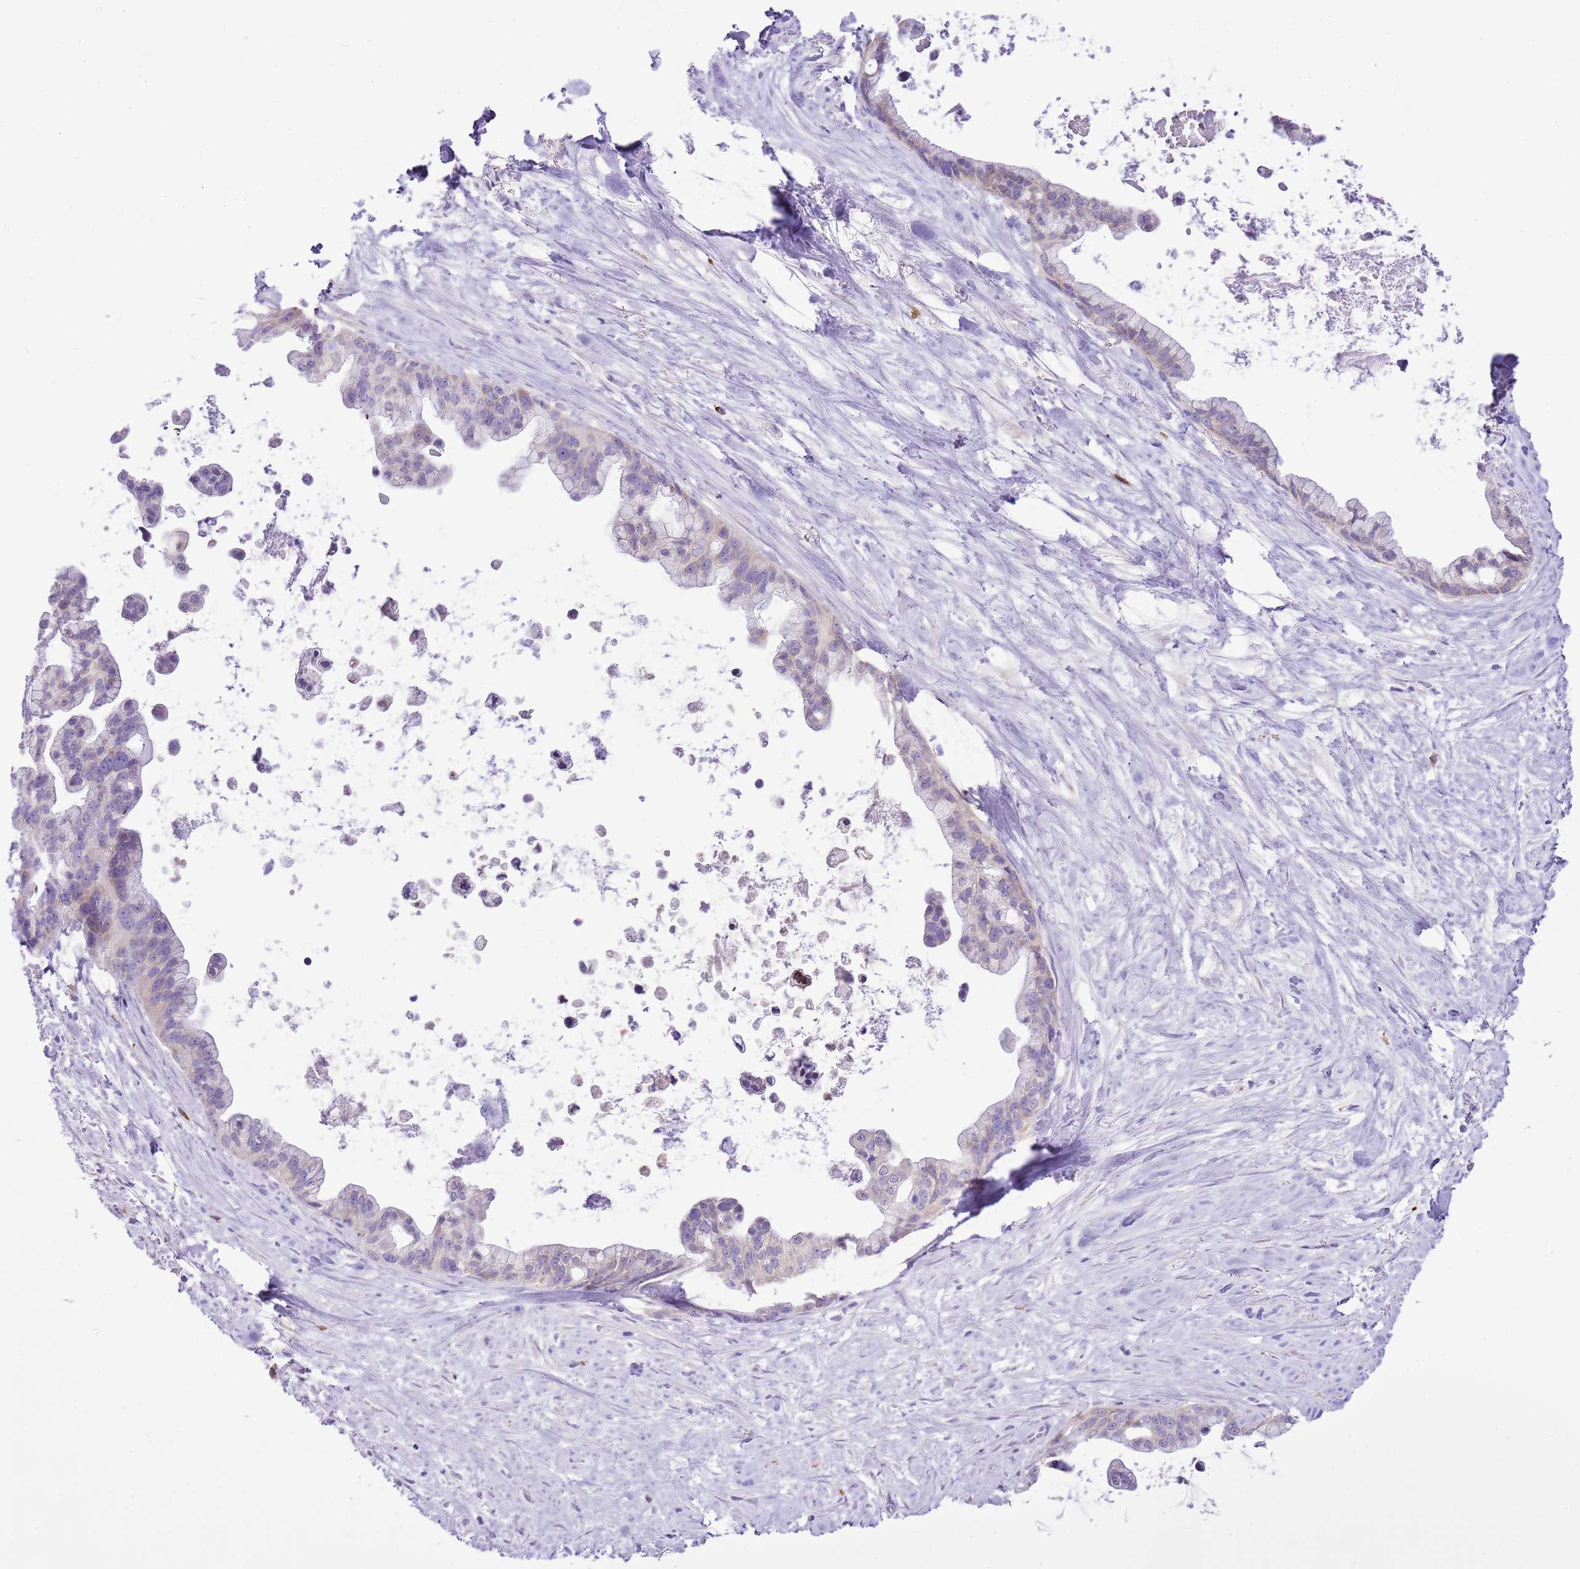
{"staining": {"intensity": "negative", "quantity": "none", "location": "none"}, "tissue": "pancreatic cancer", "cell_type": "Tumor cells", "image_type": "cancer", "snomed": [{"axis": "morphology", "description": "Adenocarcinoma, NOS"}, {"axis": "topography", "description": "Pancreas"}], "caption": "There is no significant staining in tumor cells of pancreatic adenocarcinoma. Nuclei are stained in blue.", "gene": "AAR2", "patient": {"sex": "female", "age": 83}}